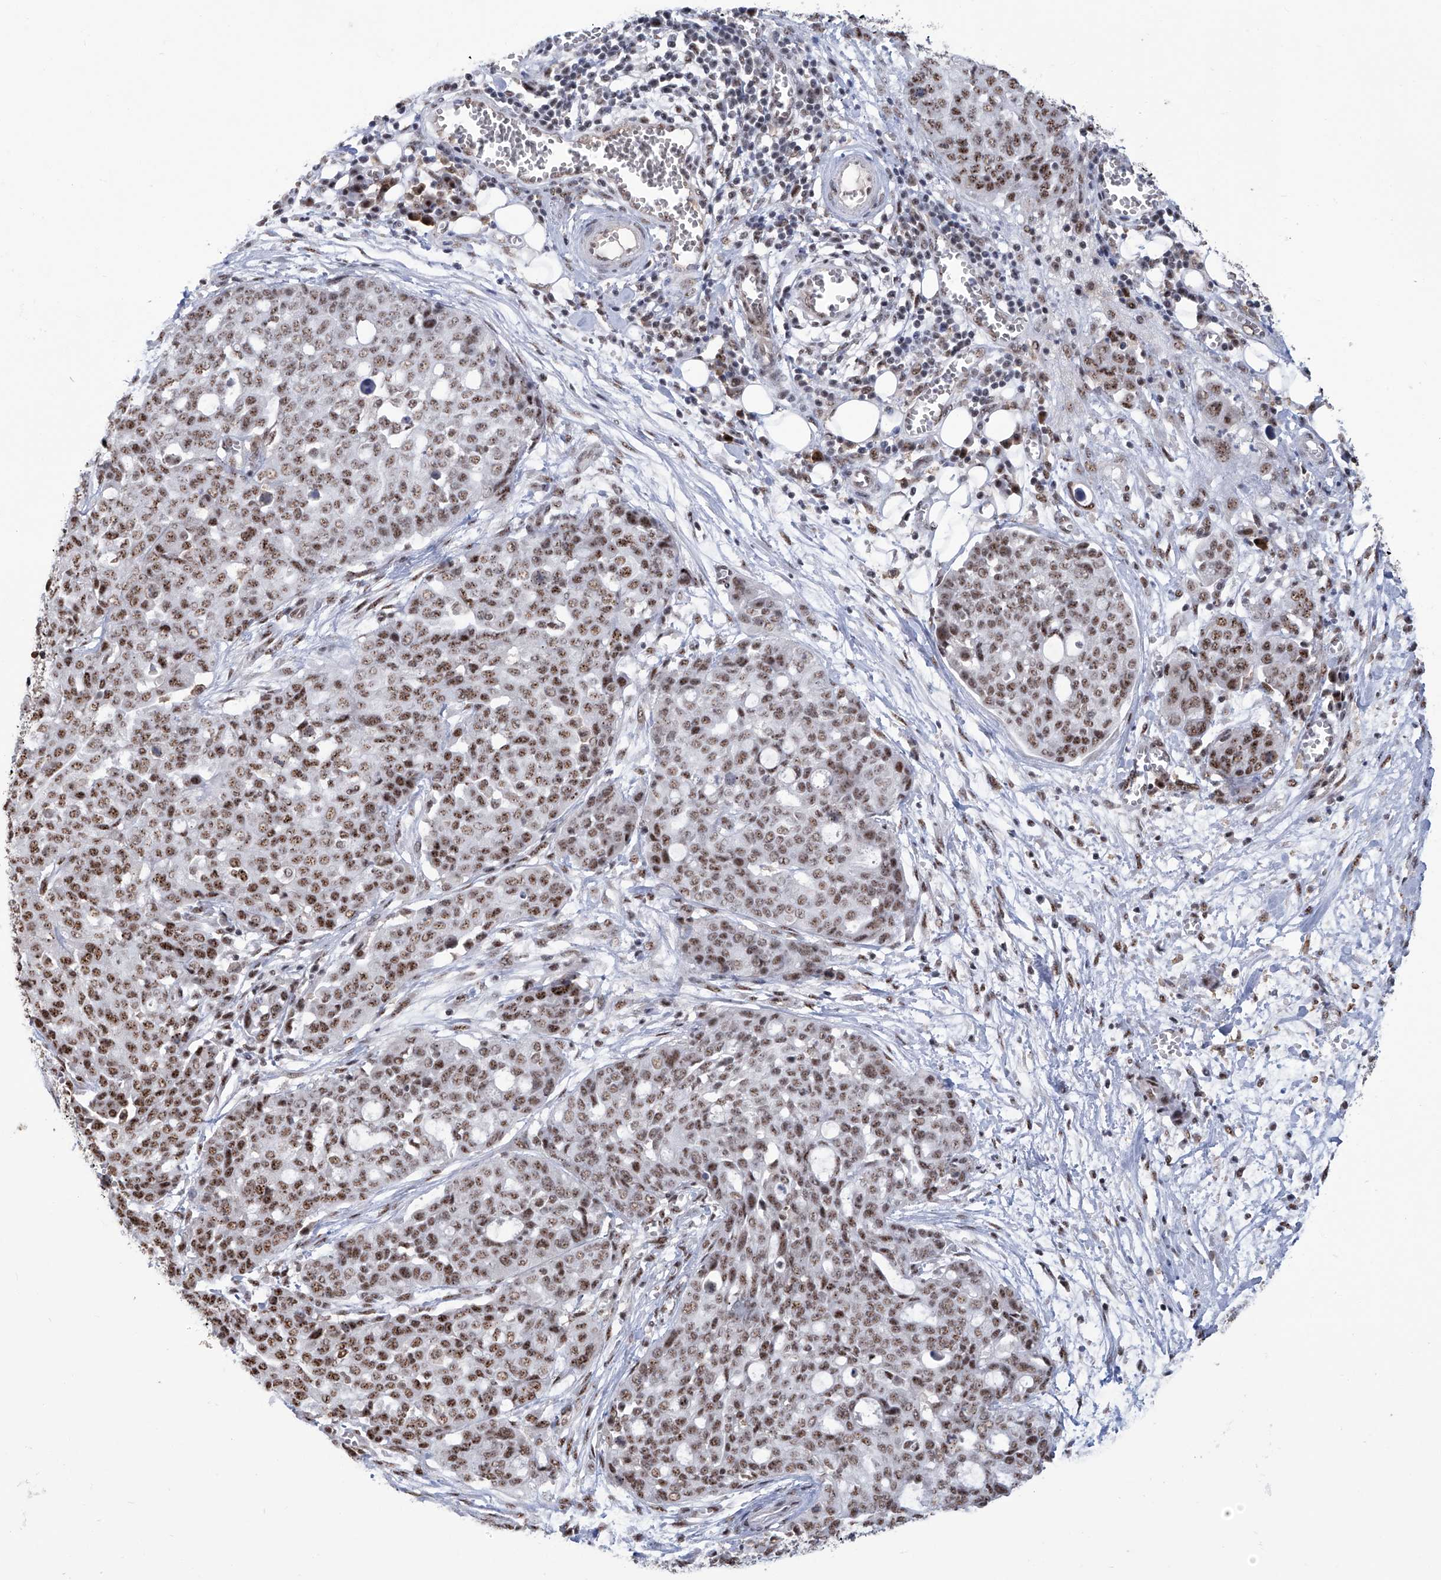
{"staining": {"intensity": "moderate", "quantity": ">75%", "location": "nuclear"}, "tissue": "ovarian cancer", "cell_type": "Tumor cells", "image_type": "cancer", "snomed": [{"axis": "morphology", "description": "Cystadenocarcinoma, serous, NOS"}, {"axis": "topography", "description": "Soft tissue"}, {"axis": "topography", "description": "Ovary"}], "caption": "Immunohistochemistry (IHC) micrograph of neoplastic tissue: serous cystadenocarcinoma (ovarian) stained using IHC reveals medium levels of moderate protein expression localized specifically in the nuclear of tumor cells, appearing as a nuclear brown color.", "gene": "FBXL4", "patient": {"sex": "female", "age": 57}}